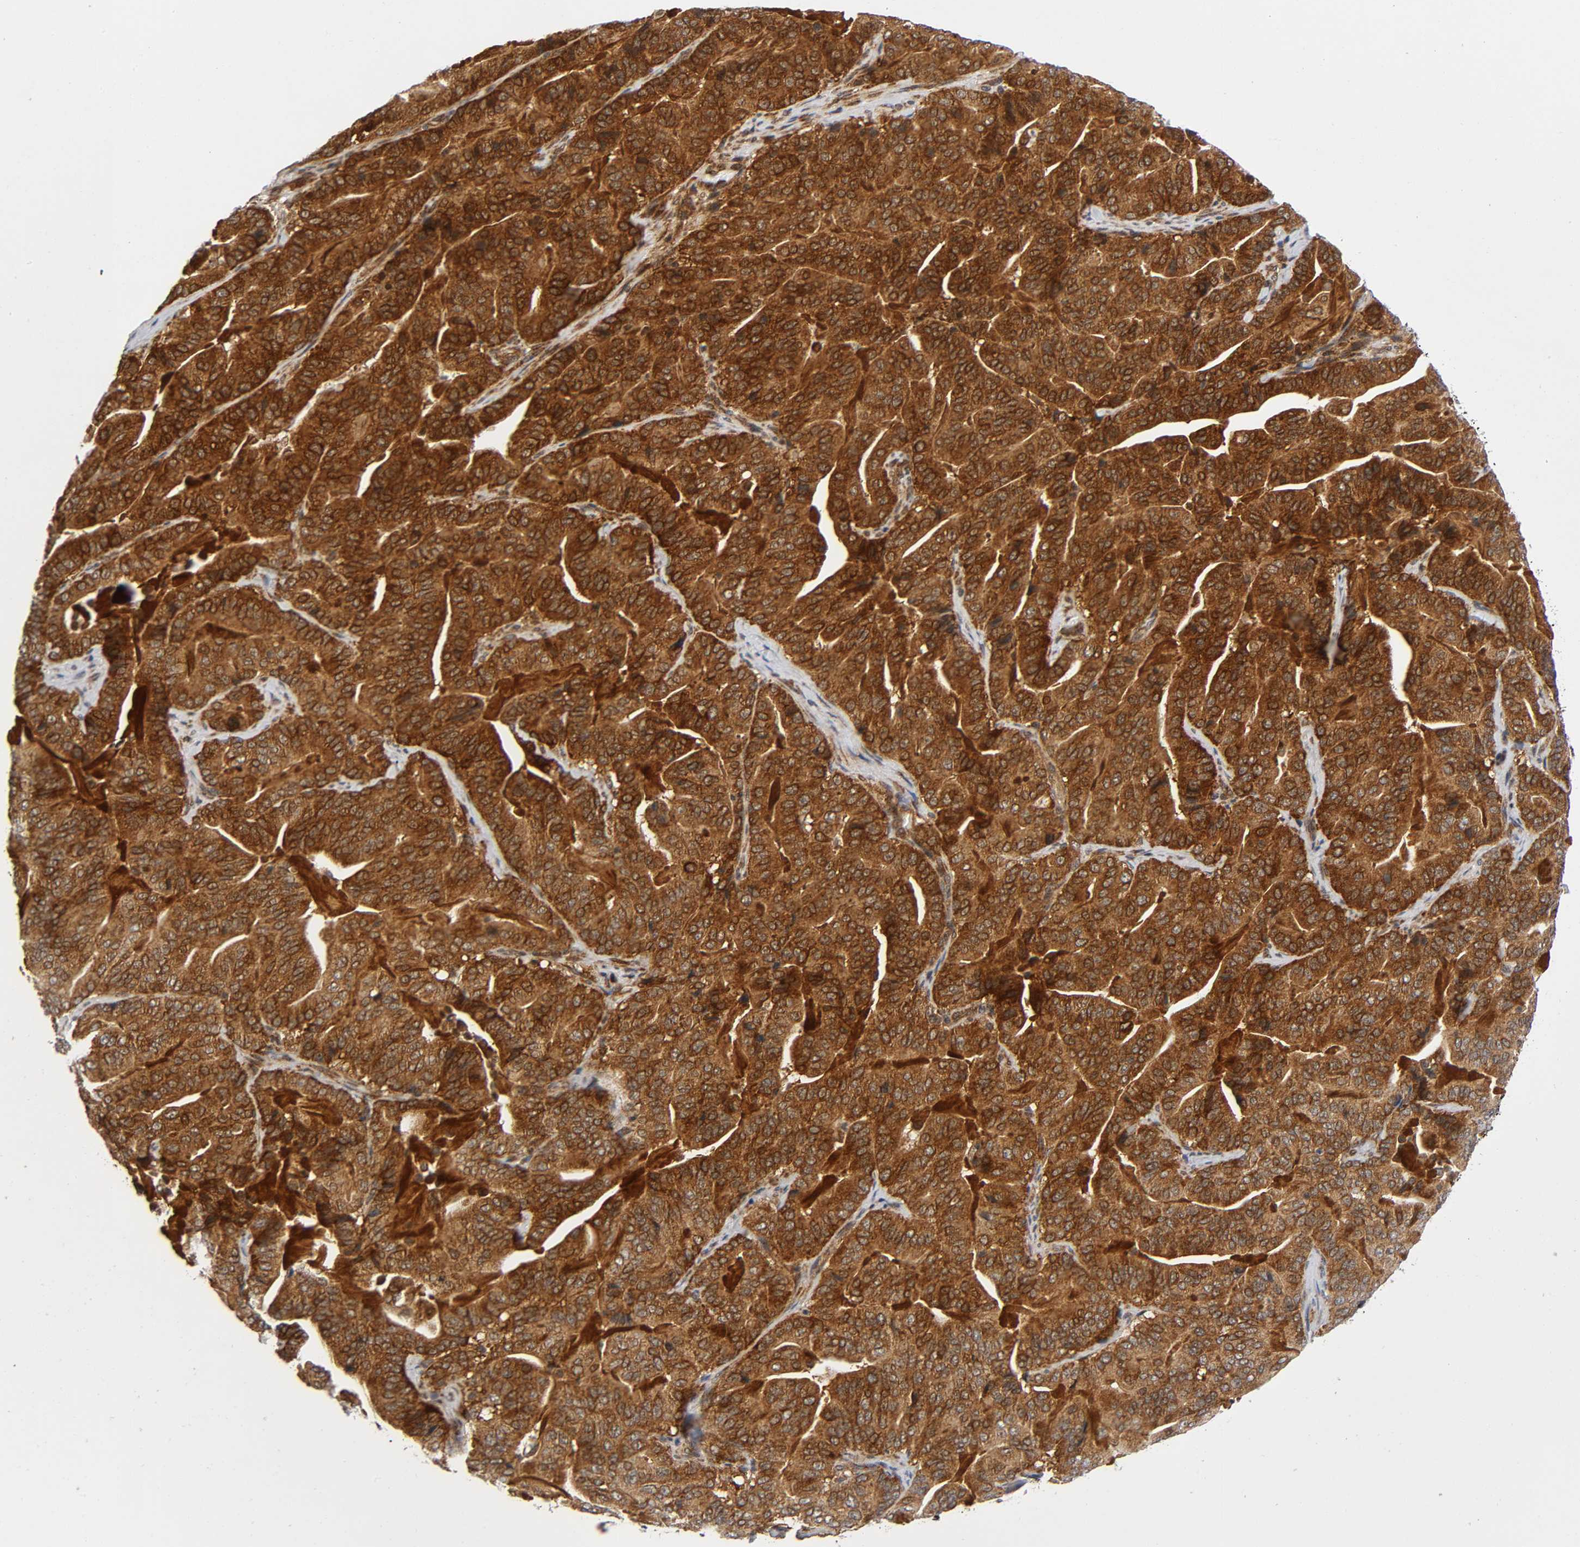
{"staining": {"intensity": "strong", "quantity": ">75%", "location": "cytoplasmic/membranous"}, "tissue": "pancreatic cancer", "cell_type": "Tumor cells", "image_type": "cancer", "snomed": [{"axis": "morphology", "description": "Adenocarcinoma, NOS"}, {"axis": "topography", "description": "Pancreas"}], "caption": "Tumor cells display strong cytoplasmic/membranous staining in approximately >75% of cells in pancreatic cancer.", "gene": "EIF5", "patient": {"sex": "male", "age": 63}}